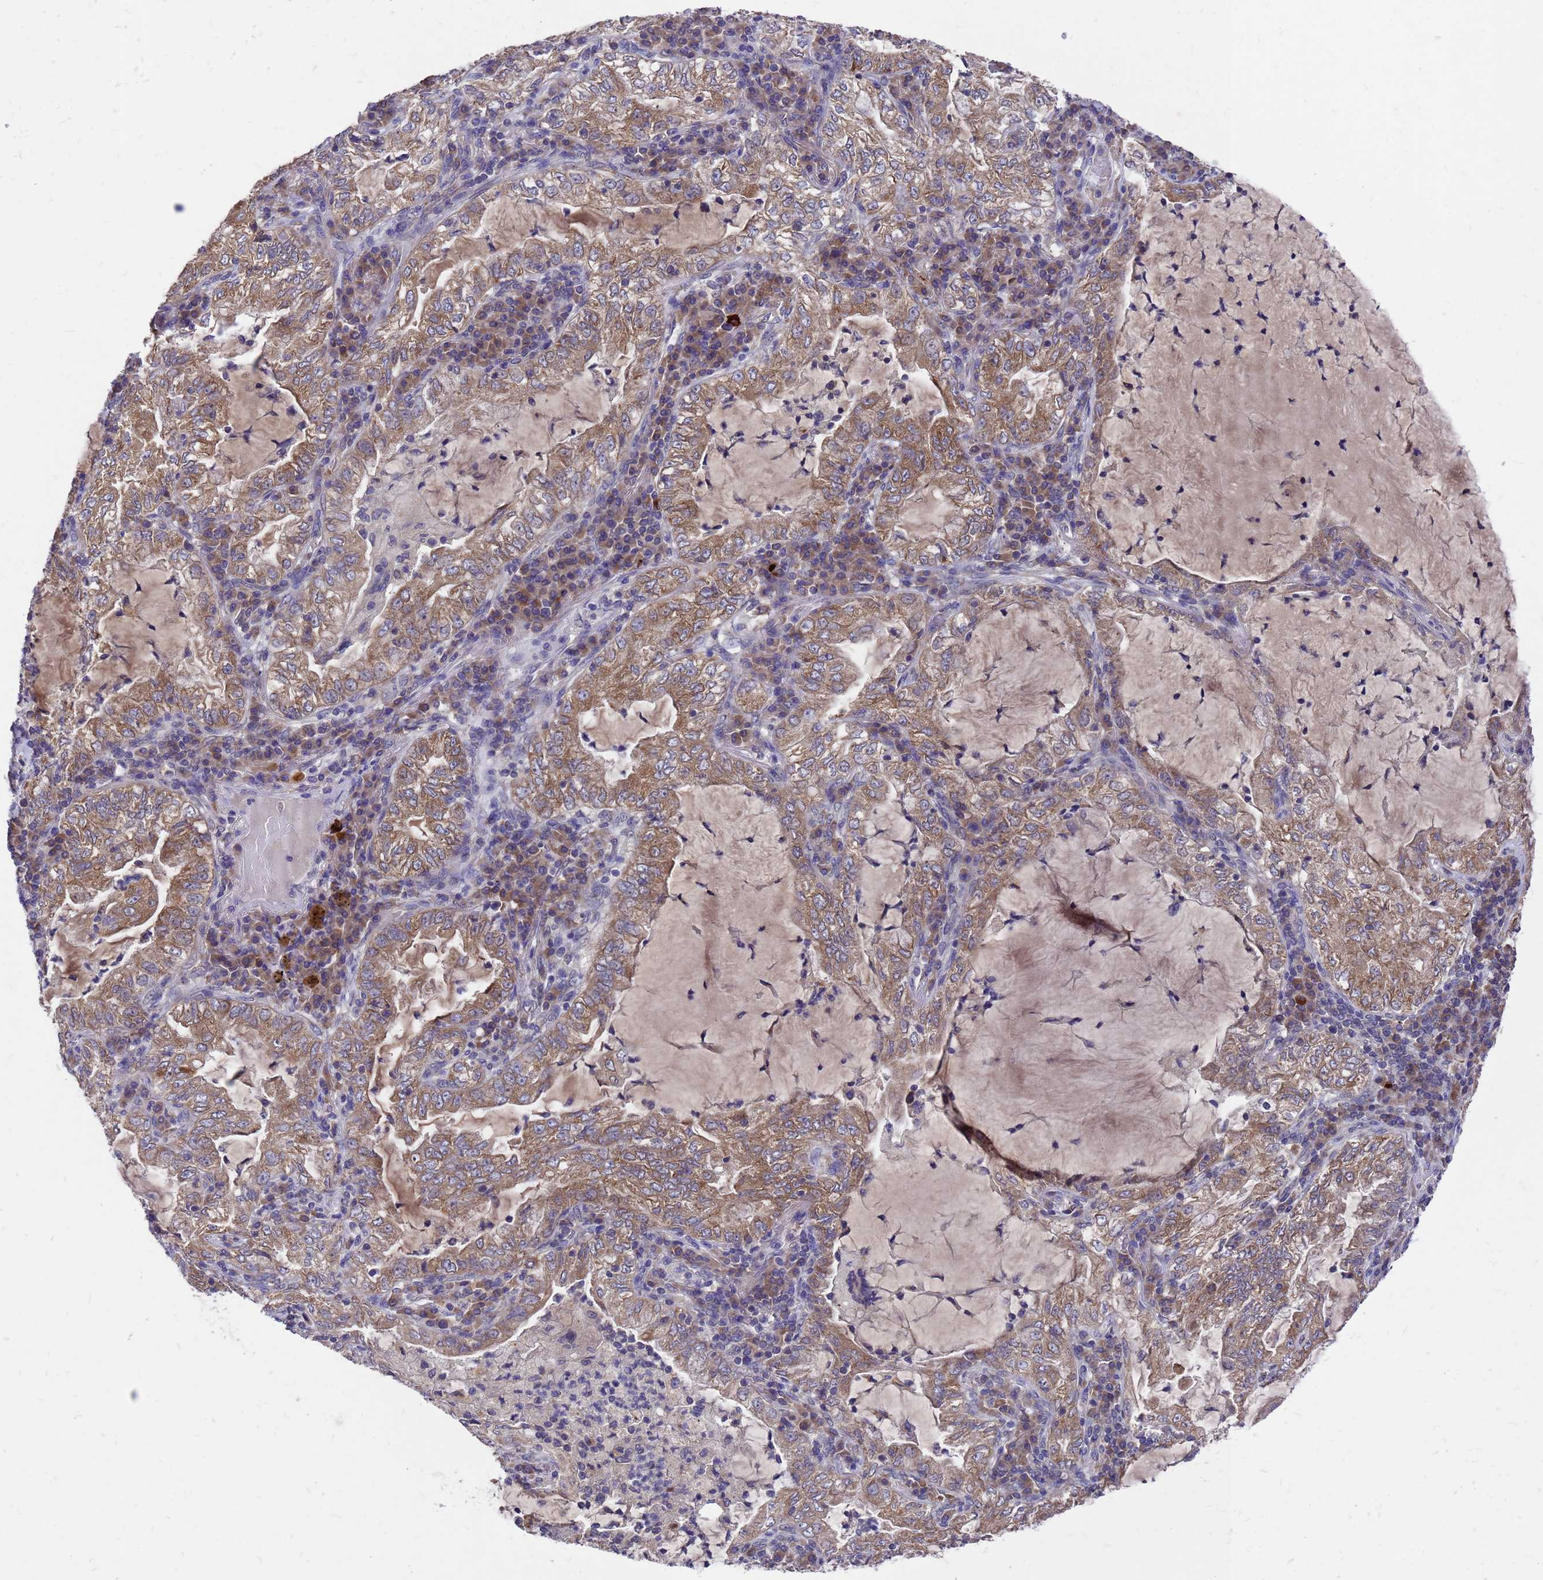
{"staining": {"intensity": "moderate", "quantity": ">75%", "location": "cytoplasmic/membranous"}, "tissue": "lung cancer", "cell_type": "Tumor cells", "image_type": "cancer", "snomed": [{"axis": "morphology", "description": "Adenocarcinoma, NOS"}, {"axis": "topography", "description": "Lung"}], "caption": "There is medium levels of moderate cytoplasmic/membranous staining in tumor cells of lung cancer (adenocarcinoma), as demonstrated by immunohistochemical staining (brown color).", "gene": "DCAF12L2", "patient": {"sex": "female", "age": 73}}